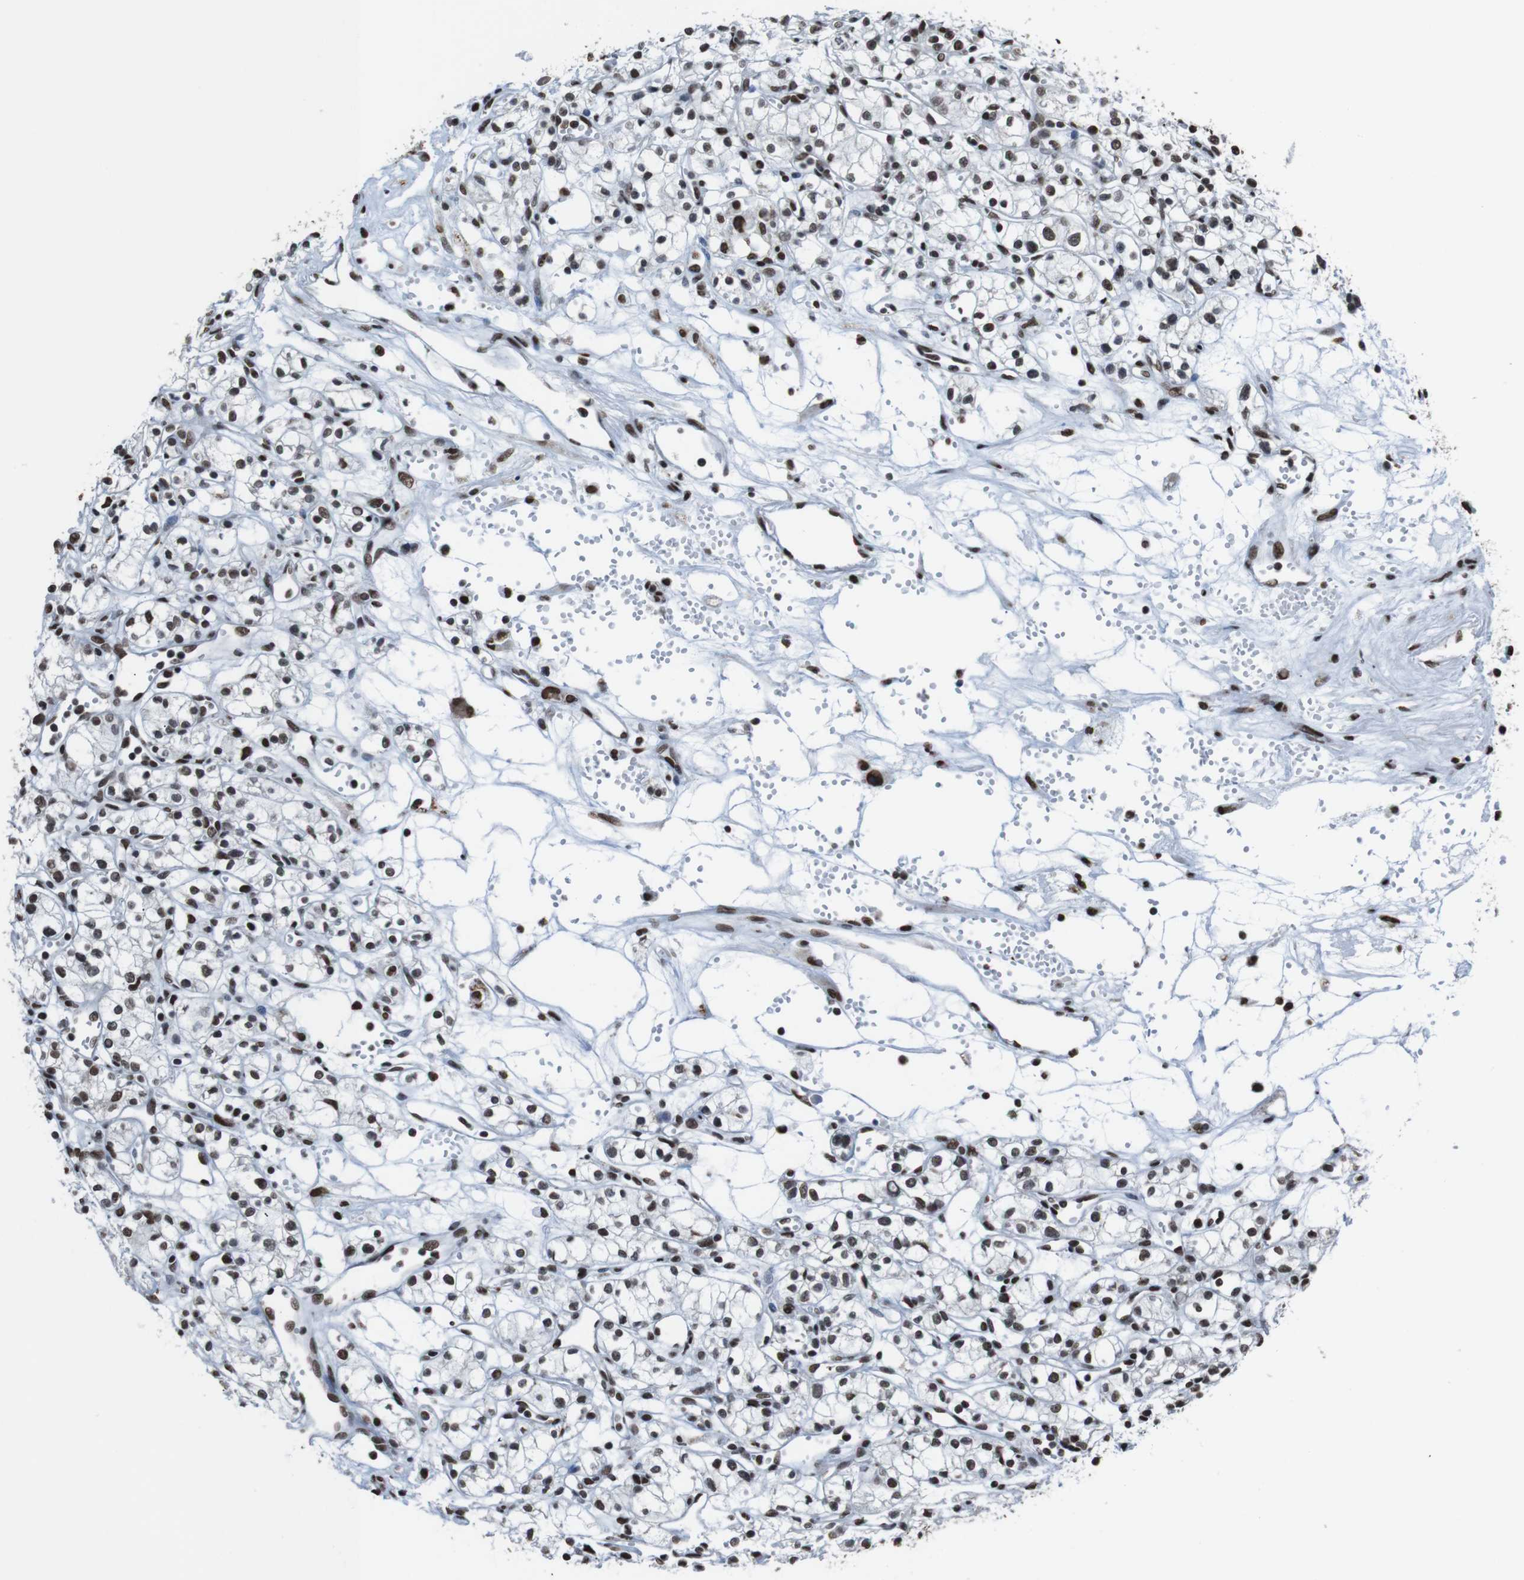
{"staining": {"intensity": "moderate", "quantity": "25%-75%", "location": "nuclear"}, "tissue": "renal cancer", "cell_type": "Tumor cells", "image_type": "cancer", "snomed": [{"axis": "morphology", "description": "Normal tissue, NOS"}, {"axis": "morphology", "description": "Adenocarcinoma, NOS"}, {"axis": "topography", "description": "Kidney"}], "caption": "Tumor cells demonstrate moderate nuclear positivity in about 25%-75% of cells in renal cancer (adenocarcinoma).", "gene": "ROMO1", "patient": {"sex": "male", "age": 59}}